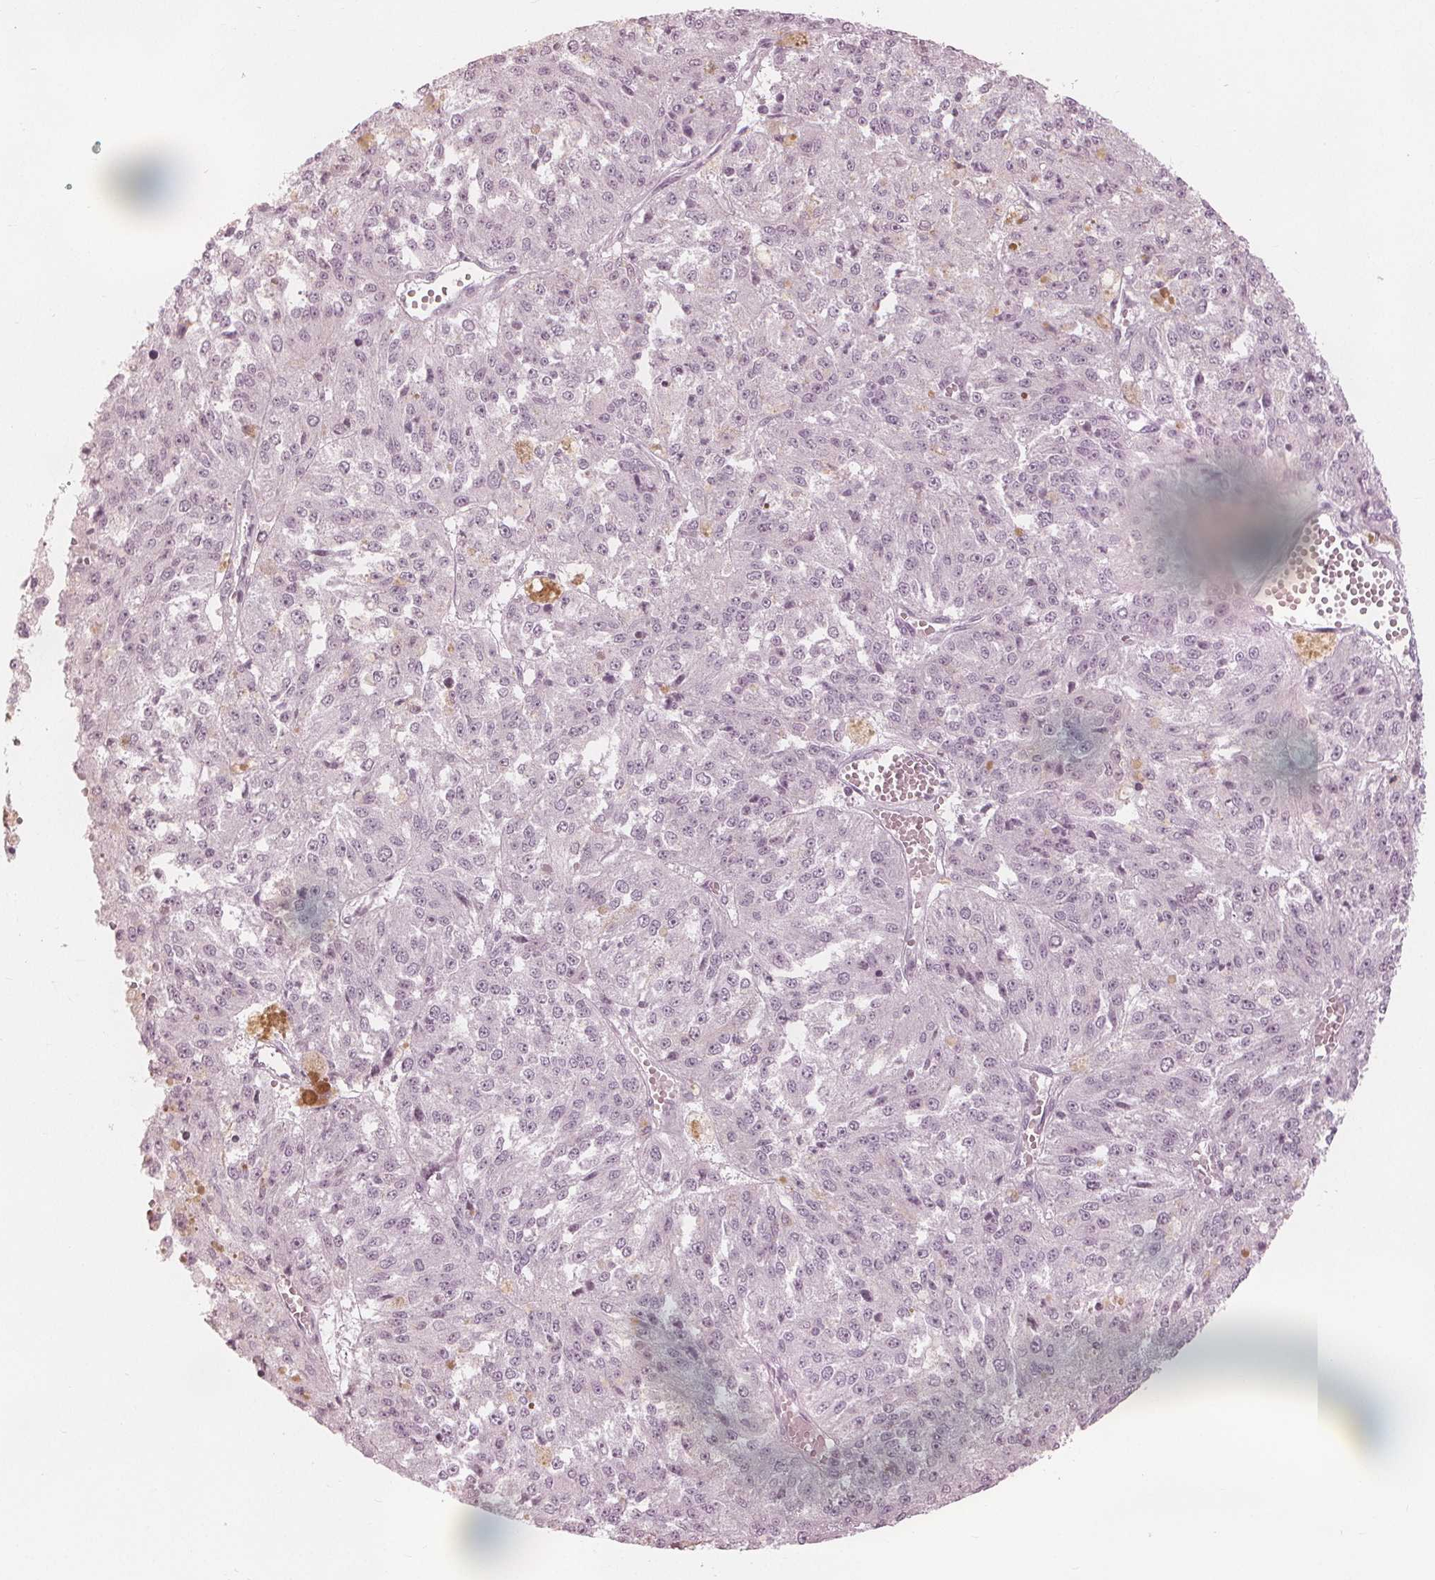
{"staining": {"intensity": "negative", "quantity": "none", "location": "none"}, "tissue": "melanoma", "cell_type": "Tumor cells", "image_type": "cancer", "snomed": [{"axis": "morphology", "description": "Malignant melanoma, Metastatic site"}, {"axis": "topography", "description": "Lymph node"}], "caption": "An image of malignant melanoma (metastatic site) stained for a protein exhibits no brown staining in tumor cells. (DAB (3,3'-diaminobenzidine) immunohistochemistry with hematoxylin counter stain).", "gene": "PAEP", "patient": {"sex": "female", "age": 64}}